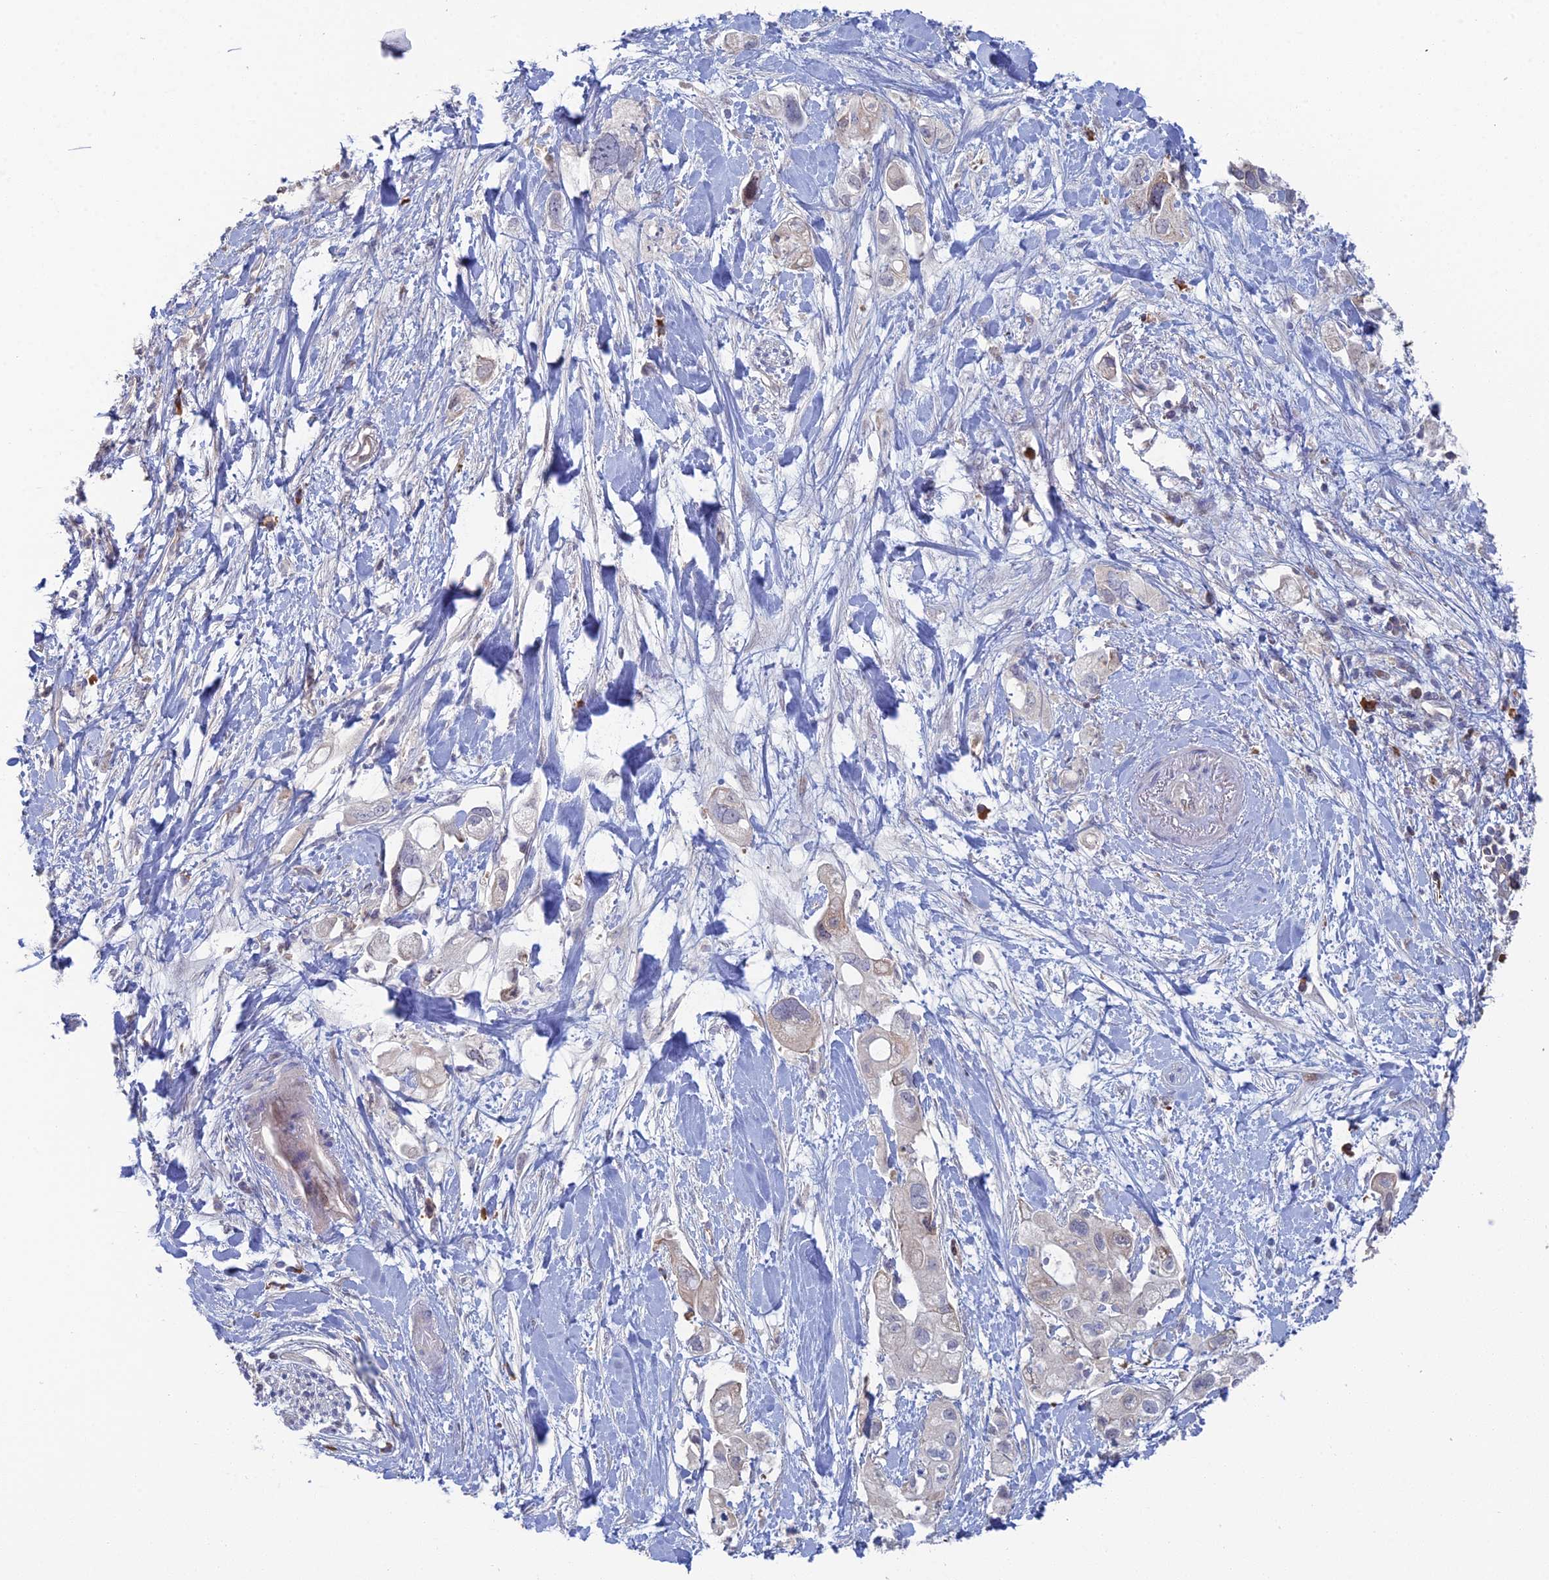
{"staining": {"intensity": "negative", "quantity": "none", "location": "none"}, "tissue": "pancreatic cancer", "cell_type": "Tumor cells", "image_type": "cancer", "snomed": [{"axis": "morphology", "description": "Adenocarcinoma, NOS"}, {"axis": "topography", "description": "Pancreas"}], "caption": "Tumor cells are negative for protein expression in human pancreatic cancer. Brightfield microscopy of immunohistochemistry (IHC) stained with DAB (brown) and hematoxylin (blue), captured at high magnification.", "gene": "ARL16", "patient": {"sex": "female", "age": 56}}